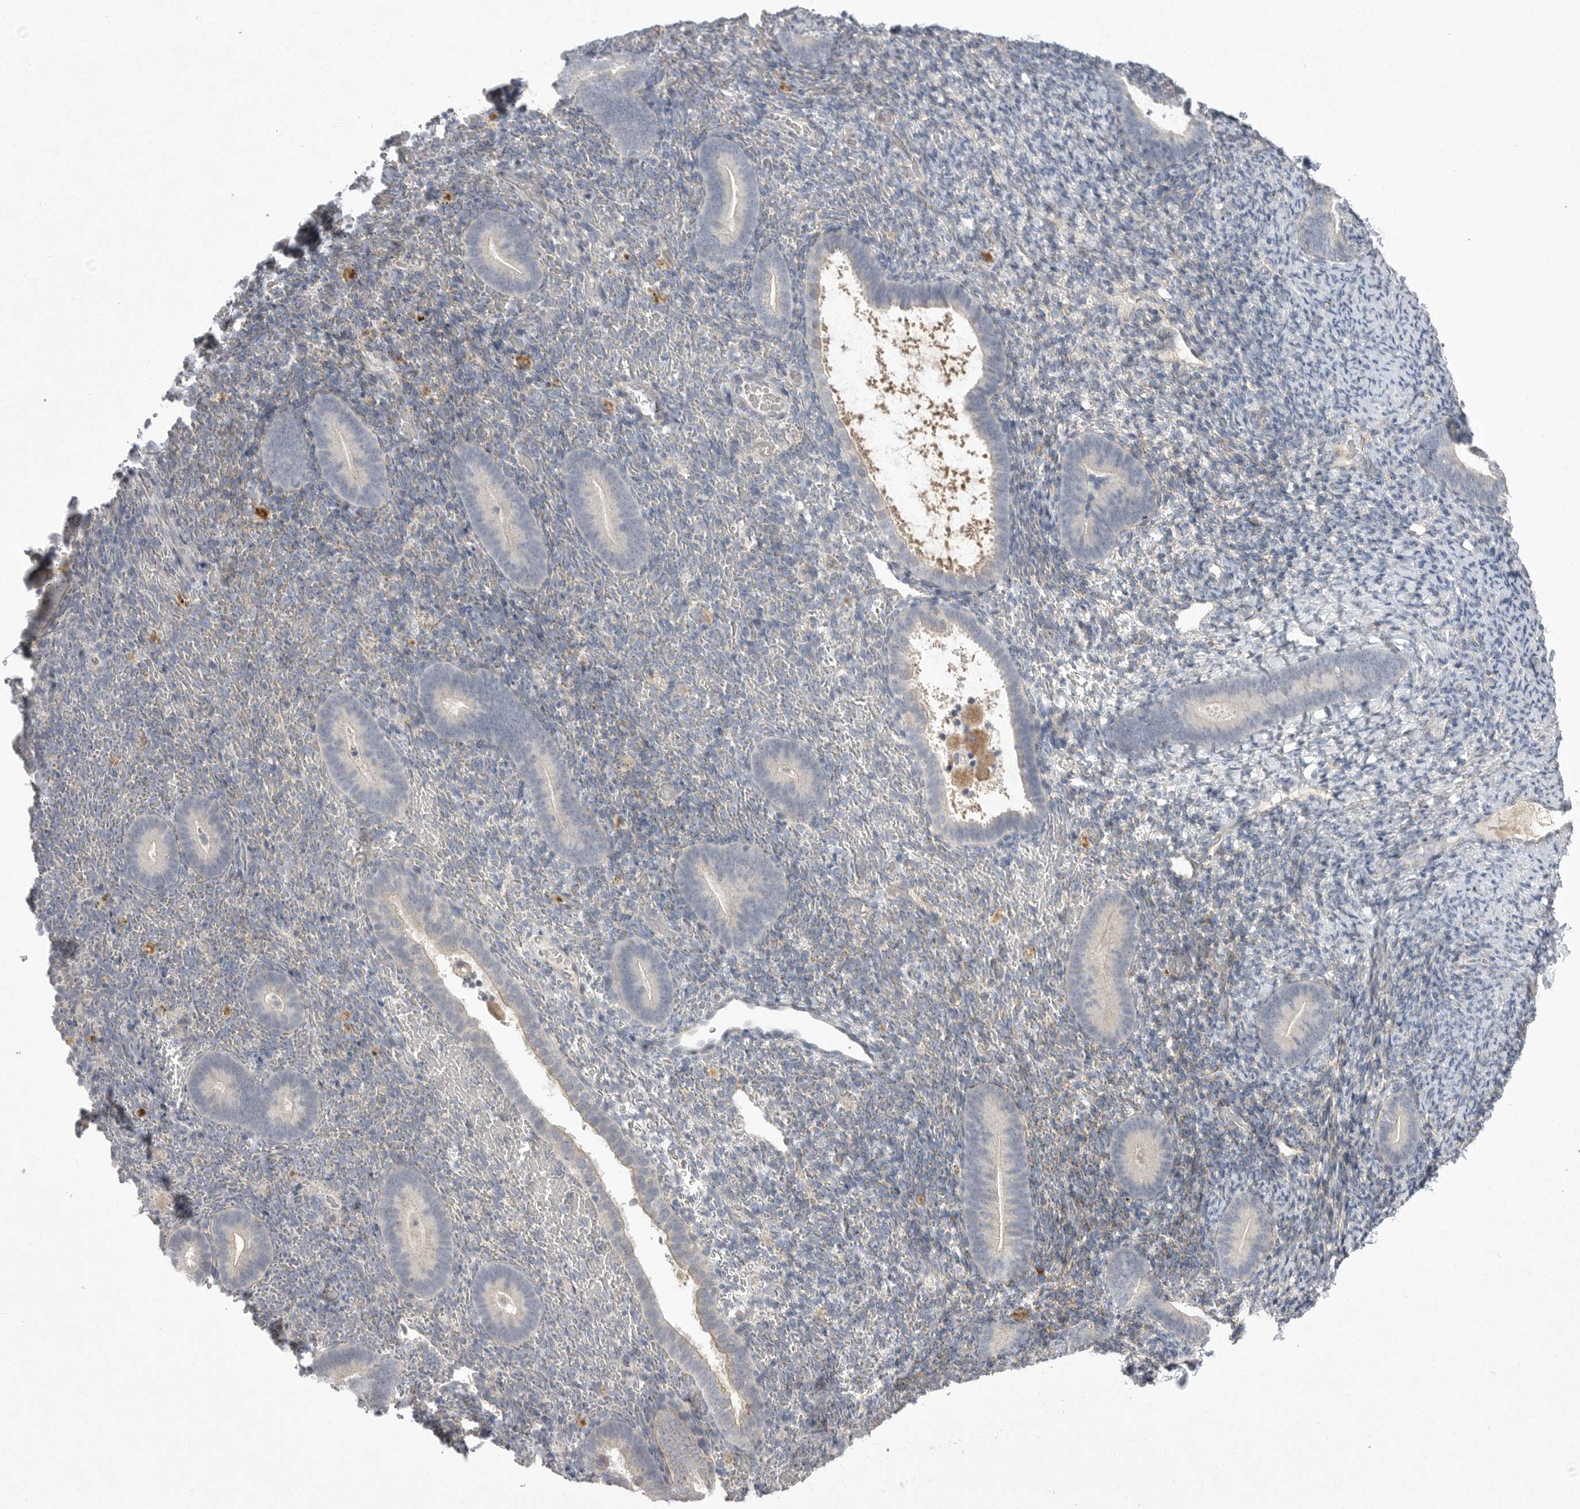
{"staining": {"intensity": "negative", "quantity": "none", "location": "none"}, "tissue": "endometrium", "cell_type": "Cells in endometrial stroma", "image_type": "normal", "snomed": [{"axis": "morphology", "description": "Normal tissue, NOS"}, {"axis": "topography", "description": "Endometrium"}], "caption": "The image displays no staining of cells in endometrial stroma in normal endometrium.", "gene": "VANGL2", "patient": {"sex": "female", "age": 51}}